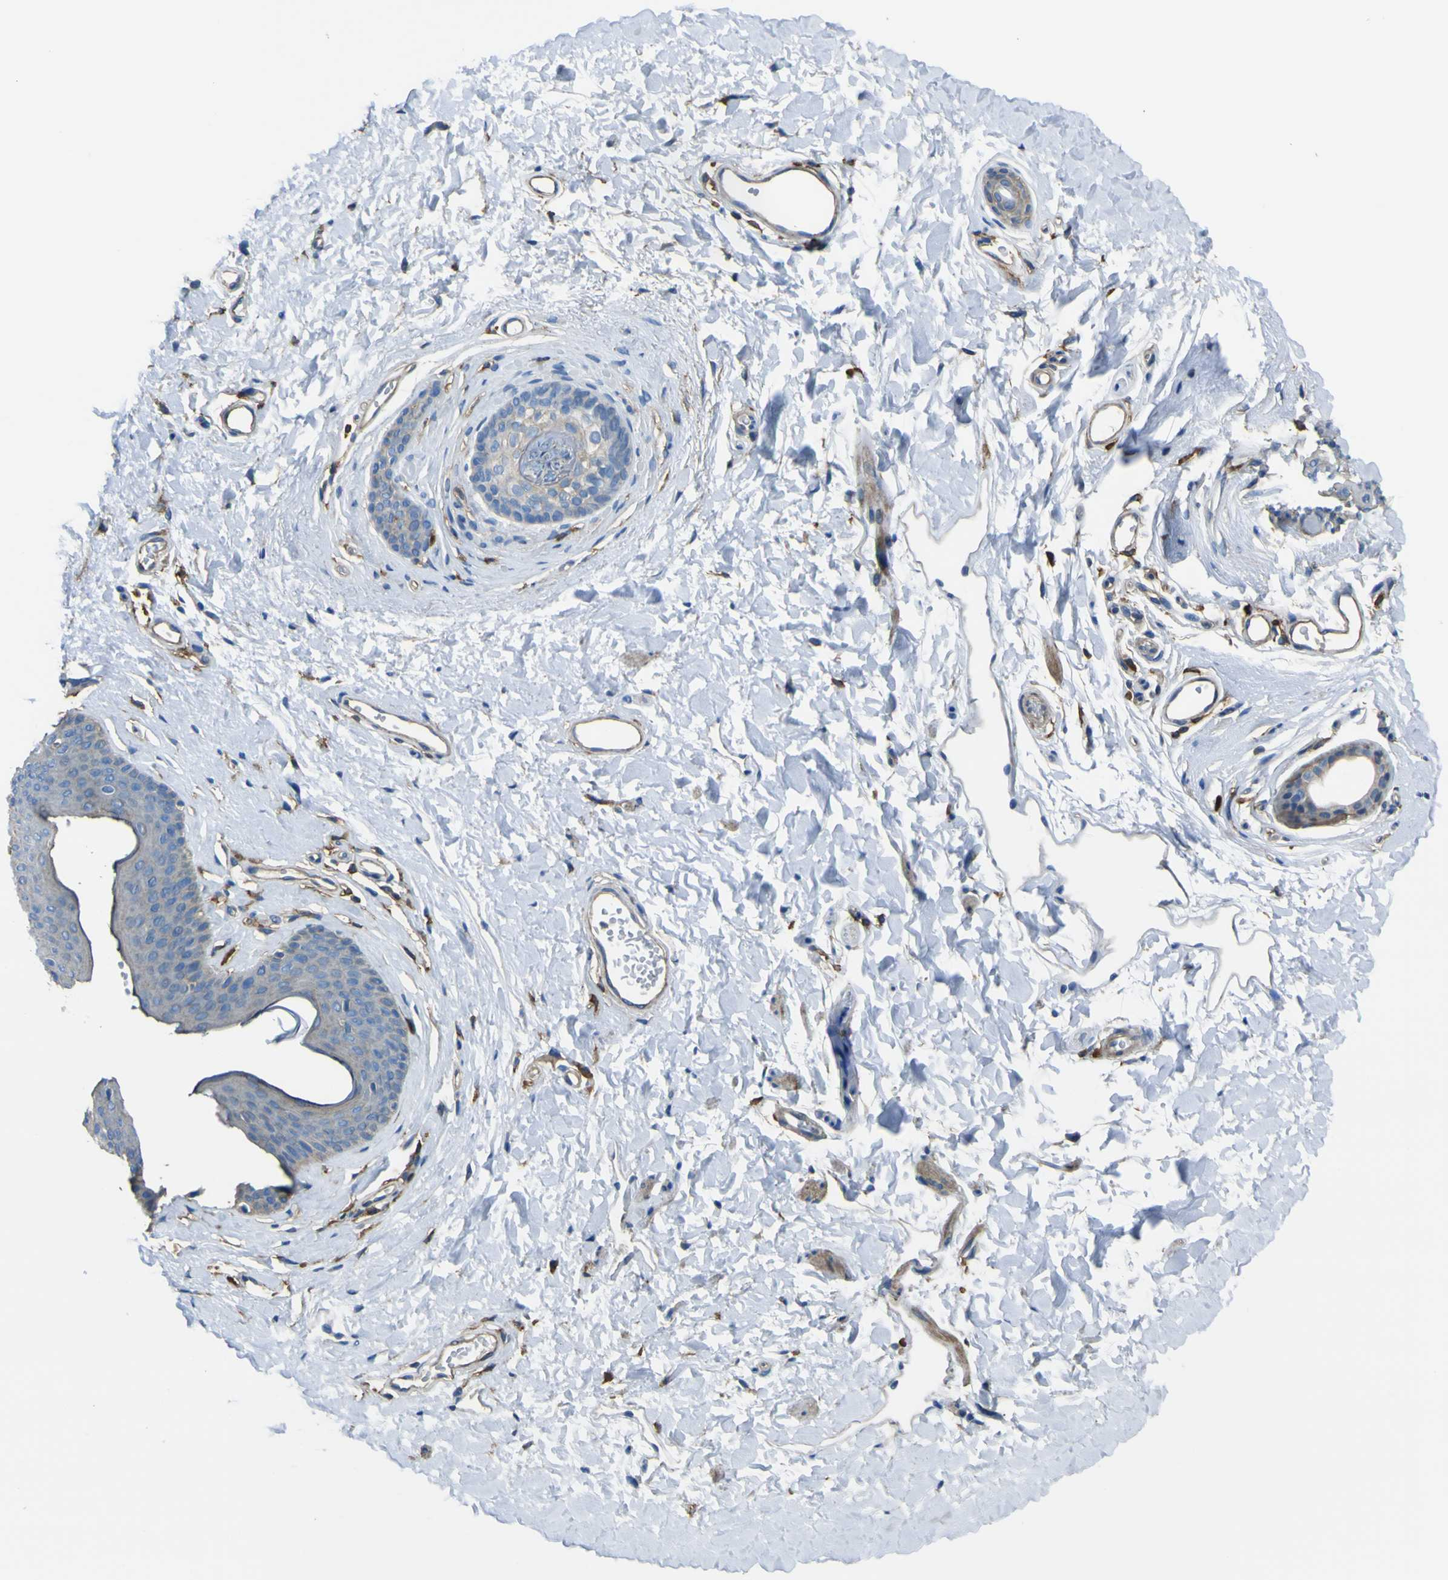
{"staining": {"intensity": "moderate", "quantity": "<25%", "location": "cytoplasmic/membranous"}, "tissue": "skin", "cell_type": "Epidermal cells", "image_type": "normal", "snomed": [{"axis": "morphology", "description": "Normal tissue, NOS"}, {"axis": "morphology", "description": "Inflammation, NOS"}, {"axis": "topography", "description": "Vulva"}], "caption": "A low amount of moderate cytoplasmic/membranous positivity is appreciated in approximately <25% of epidermal cells in benign skin.", "gene": "LAIR1", "patient": {"sex": "female", "age": 84}}